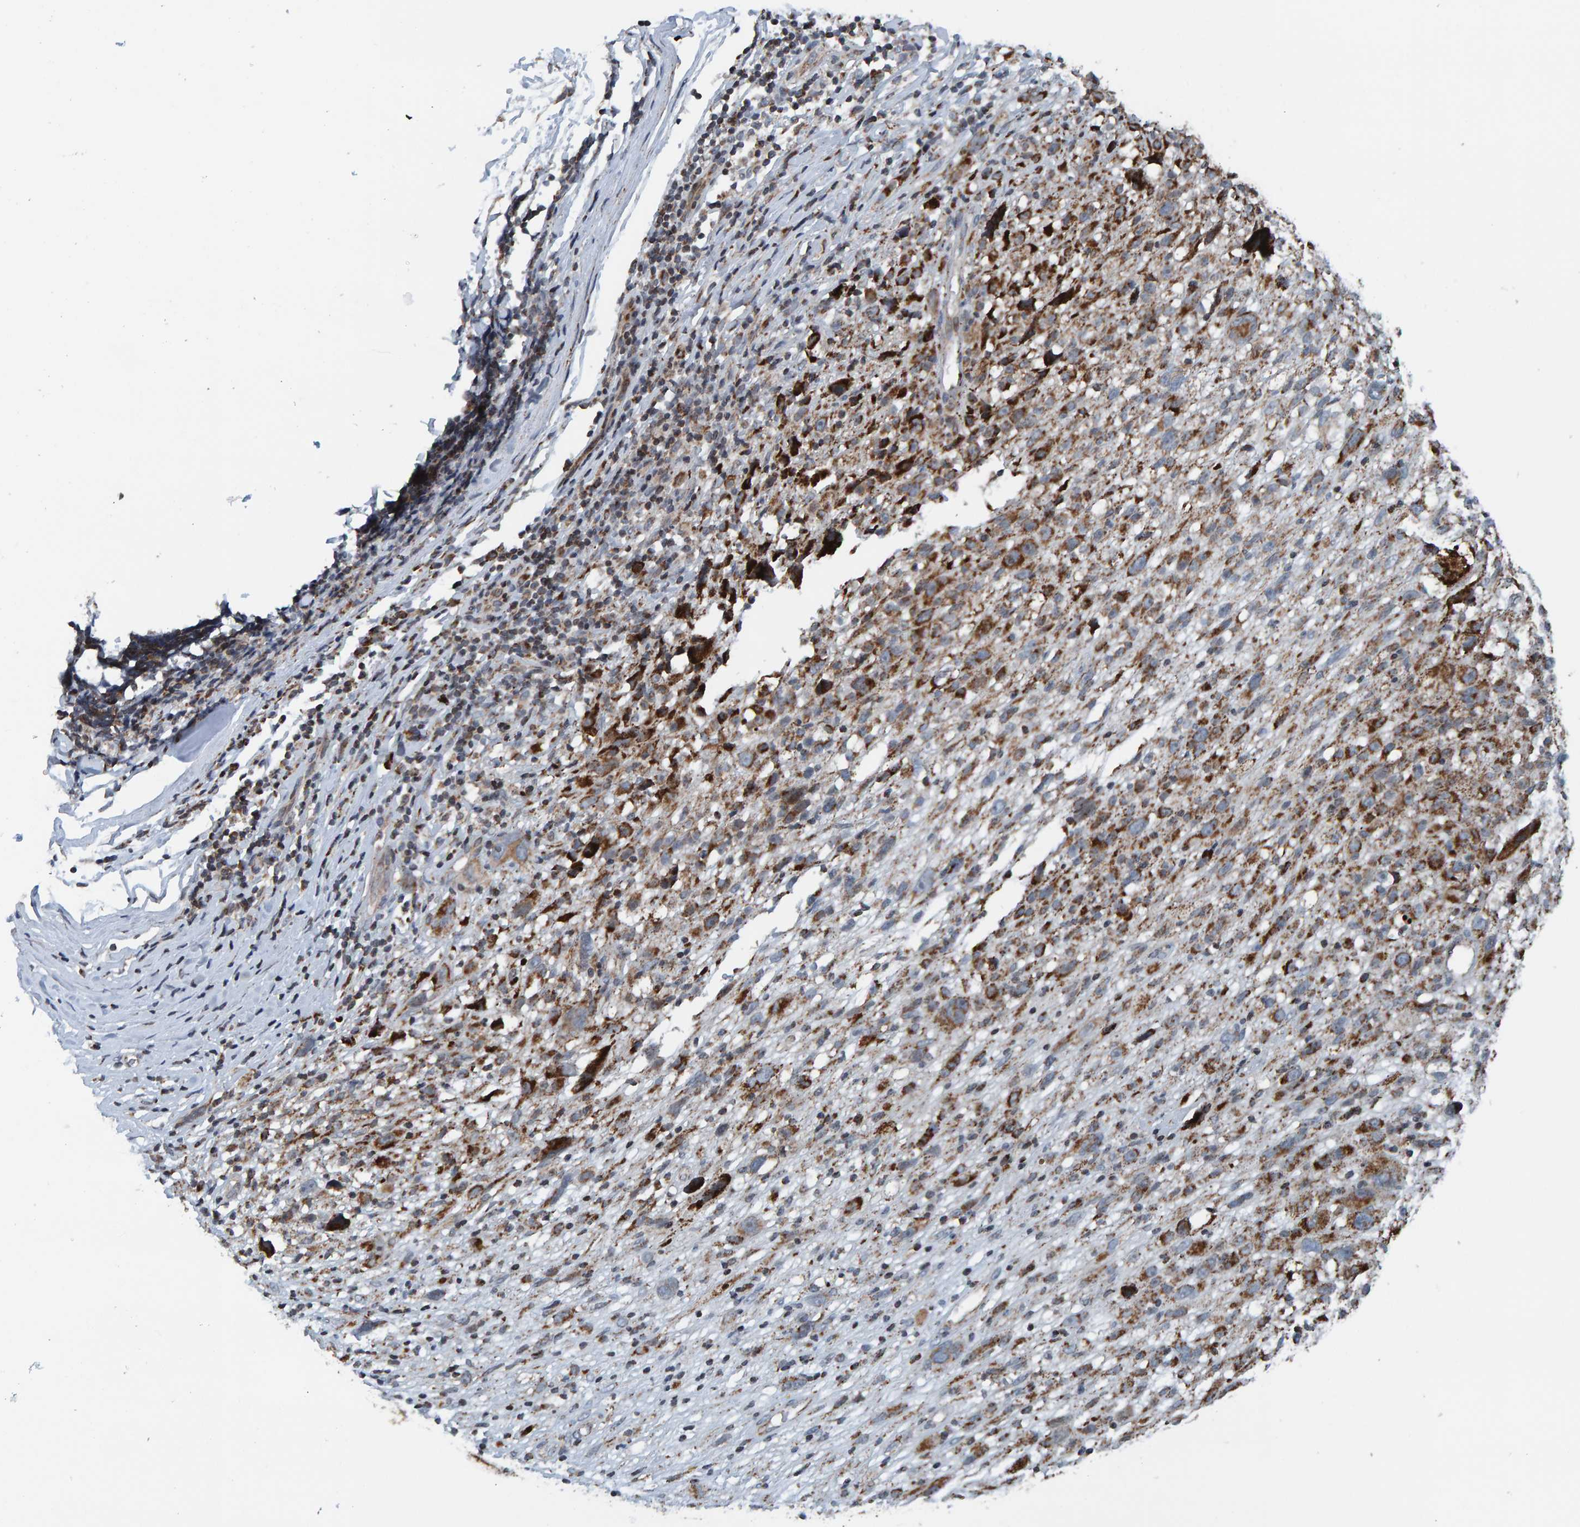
{"staining": {"intensity": "strong", "quantity": "25%-75%", "location": "cytoplasmic/membranous"}, "tissue": "melanoma", "cell_type": "Tumor cells", "image_type": "cancer", "snomed": [{"axis": "morphology", "description": "Malignant melanoma, NOS"}, {"axis": "topography", "description": "Skin"}], "caption": "Tumor cells exhibit high levels of strong cytoplasmic/membranous expression in about 25%-75% of cells in melanoma.", "gene": "ZNF48", "patient": {"sex": "female", "age": 55}}